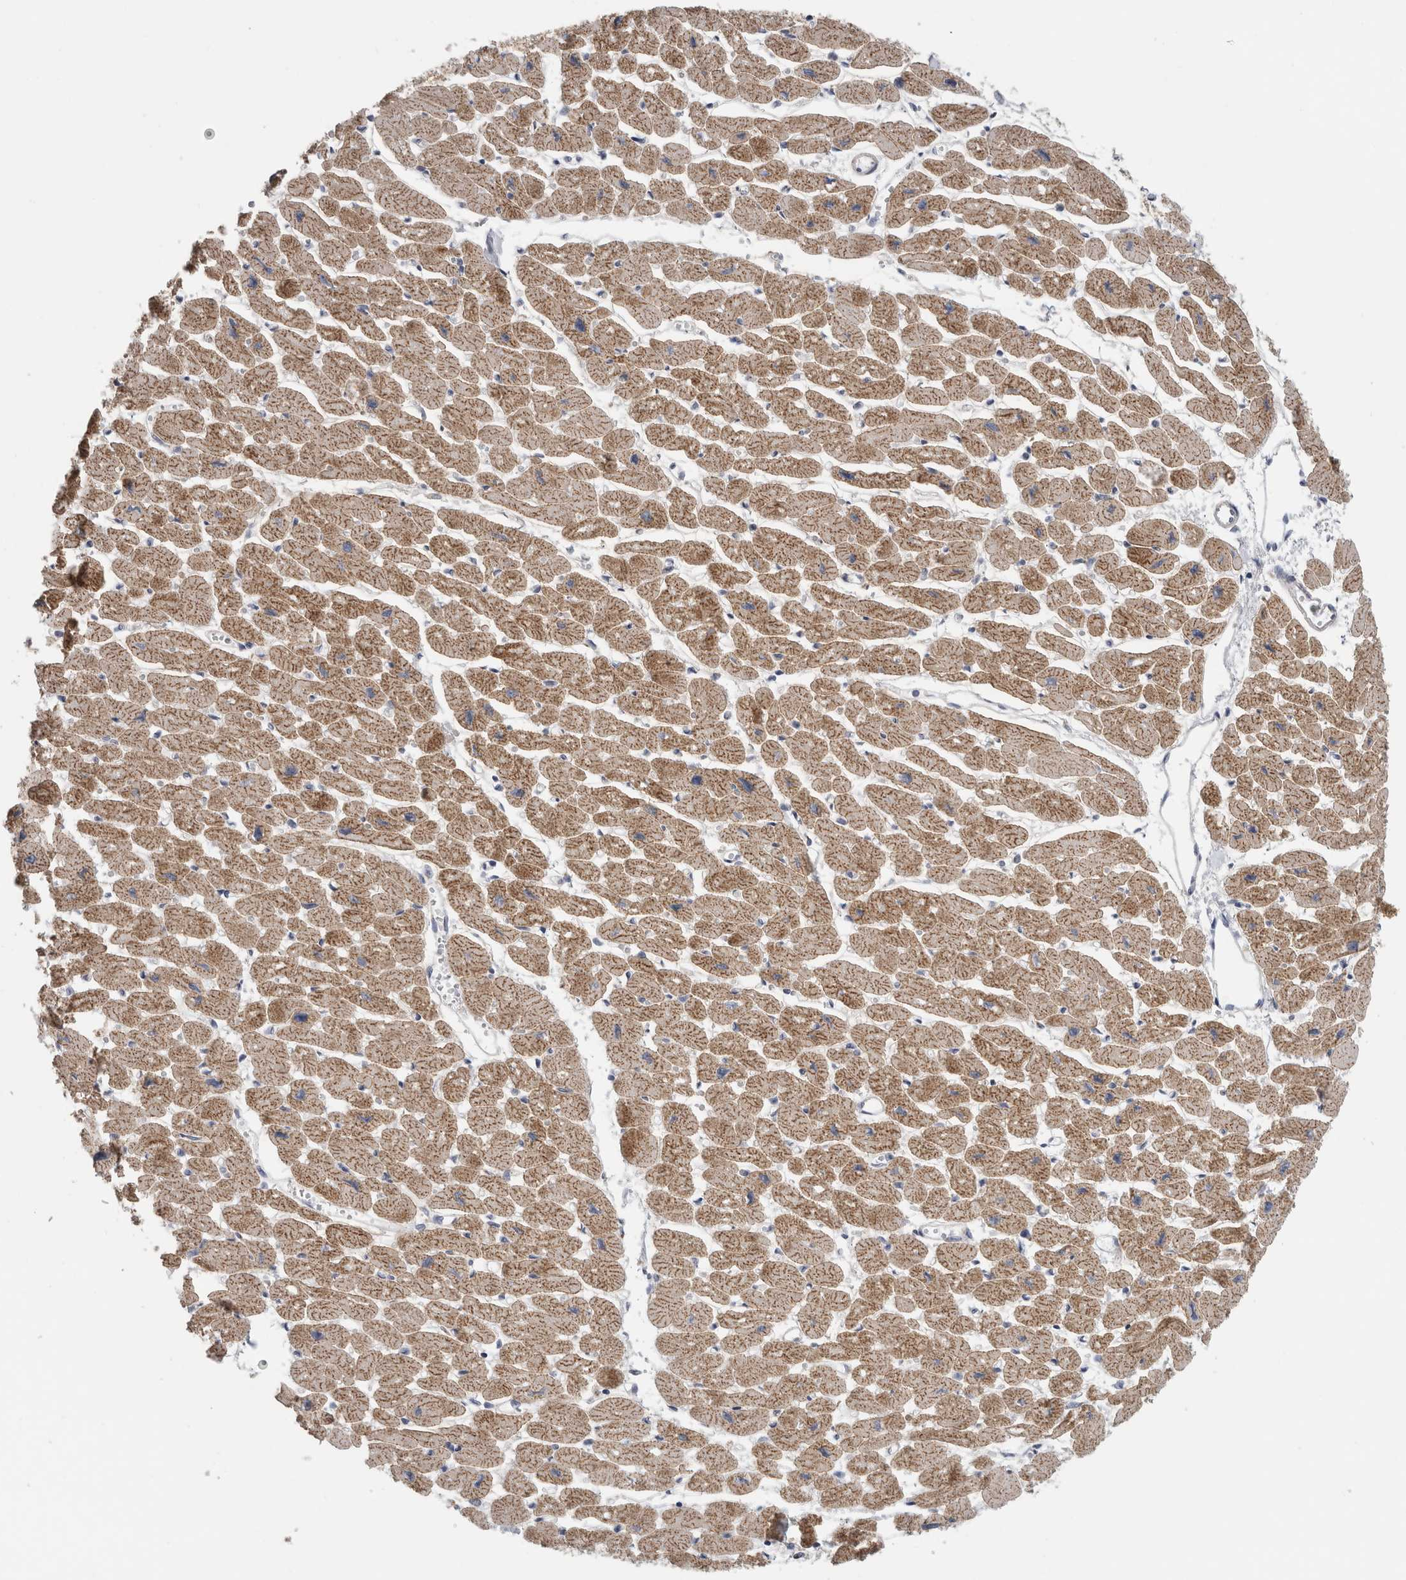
{"staining": {"intensity": "moderate", "quantity": ">75%", "location": "cytoplasmic/membranous"}, "tissue": "heart muscle", "cell_type": "Cardiomyocytes", "image_type": "normal", "snomed": [{"axis": "morphology", "description": "Normal tissue, NOS"}, {"axis": "topography", "description": "Heart"}], "caption": "About >75% of cardiomyocytes in benign human heart muscle show moderate cytoplasmic/membranous protein expression as visualized by brown immunohistochemical staining.", "gene": "MGAT1", "patient": {"sex": "female", "age": 54}}